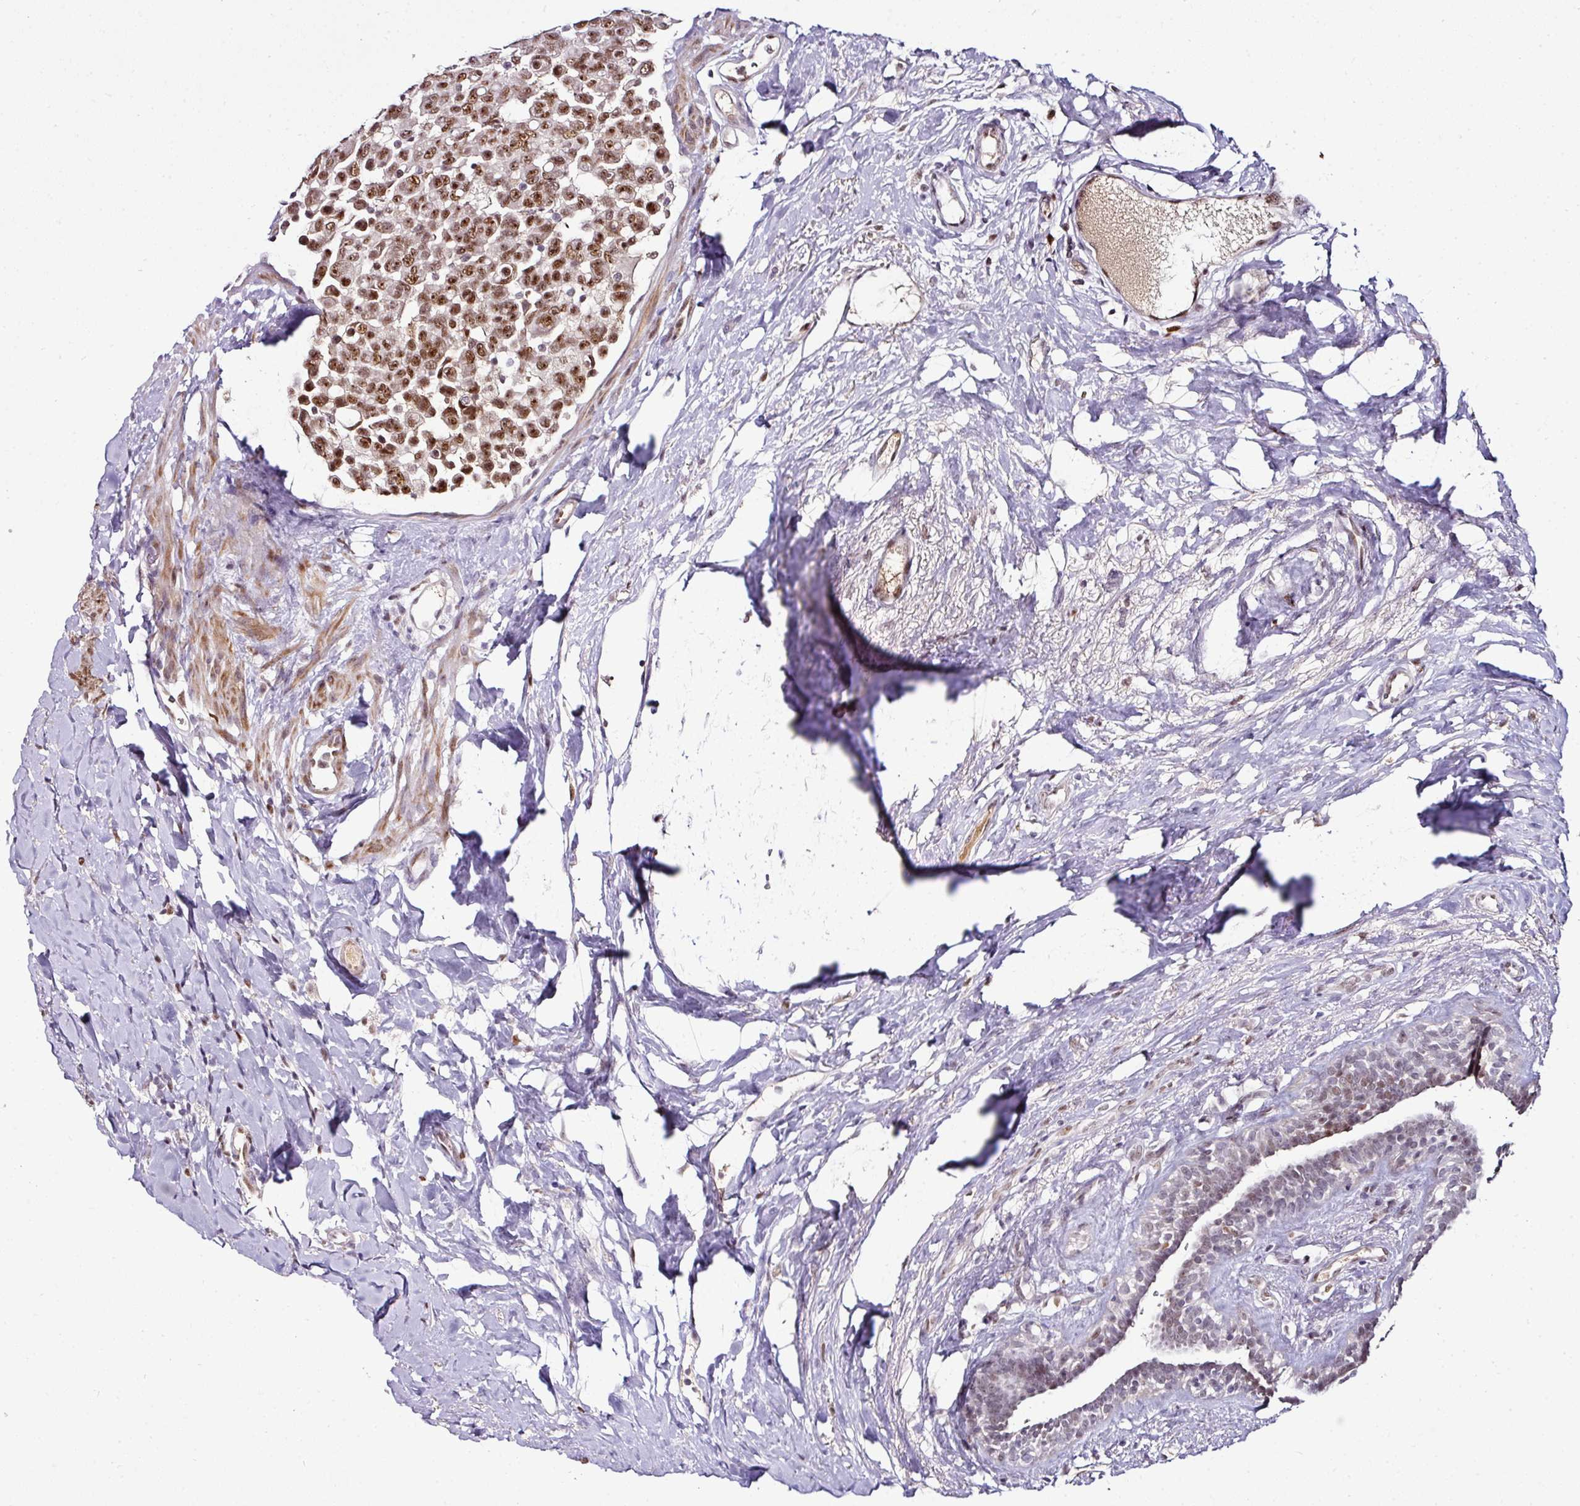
{"staining": {"intensity": "moderate", "quantity": ">75%", "location": "nuclear"}, "tissue": "breast cancer", "cell_type": "Tumor cells", "image_type": "cancer", "snomed": [{"axis": "morphology", "description": "Duct carcinoma"}, {"axis": "topography", "description": "Breast"}], "caption": "Protein expression by IHC shows moderate nuclear positivity in about >75% of tumor cells in infiltrating ductal carcinoma (breast).", "gene": "KLF16", "patient": {"sex": "female", "age": 40}}